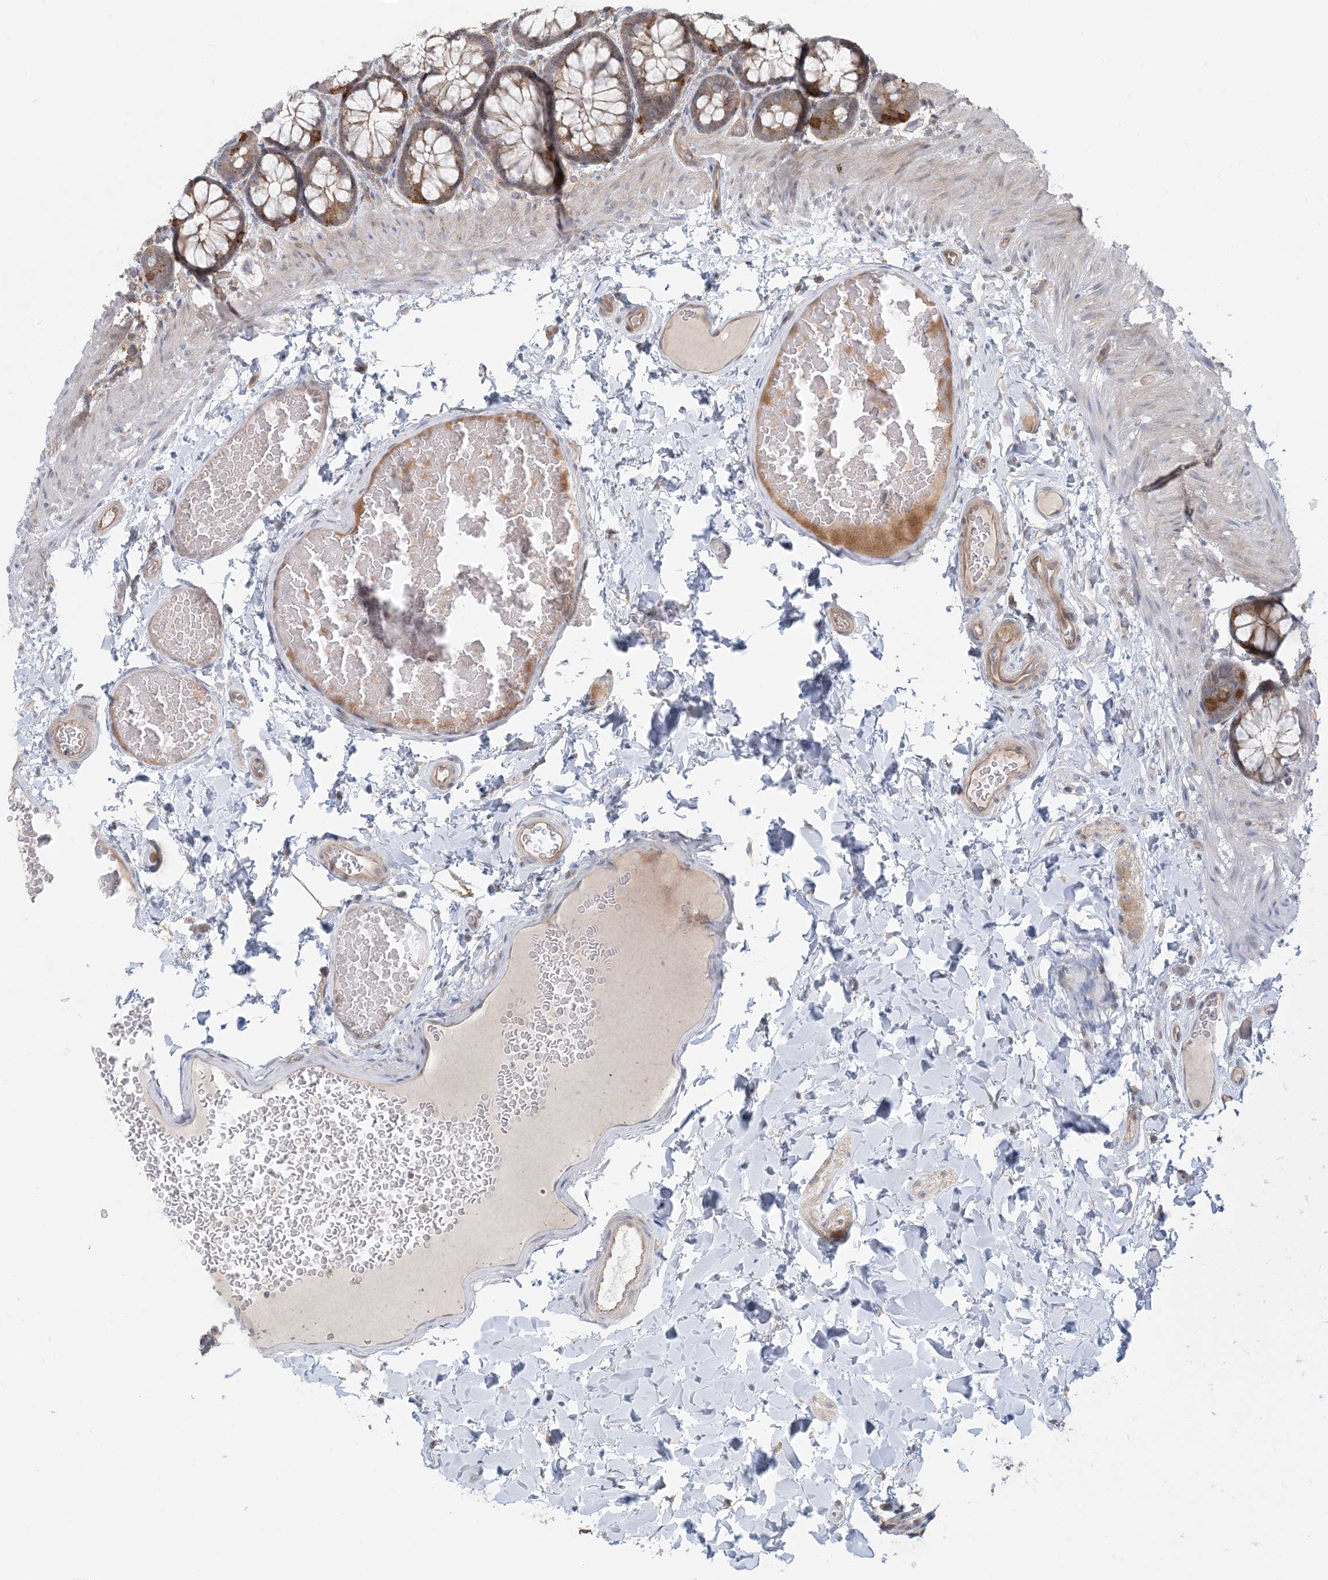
{"staining": {"intensity": "moderate", "quantity": "25%-75%", "location": "cytoplasmic/membranous"}, "tissue": "colon", "cell_type": "Endothelial cells", "image_type": "normal", "snomed": [{"axis": "morphology", "description": "Normal tissue, NOS"}, {"axis": "topography", "description": "Colon"}], "caption": "A medium amount of moderate cytoplasmic/membranous positivity is present in about 25%-75% of endothelial cells in normal colon.", "gene": "OBI1", "patient": {"sex": "male", "age": 47}}